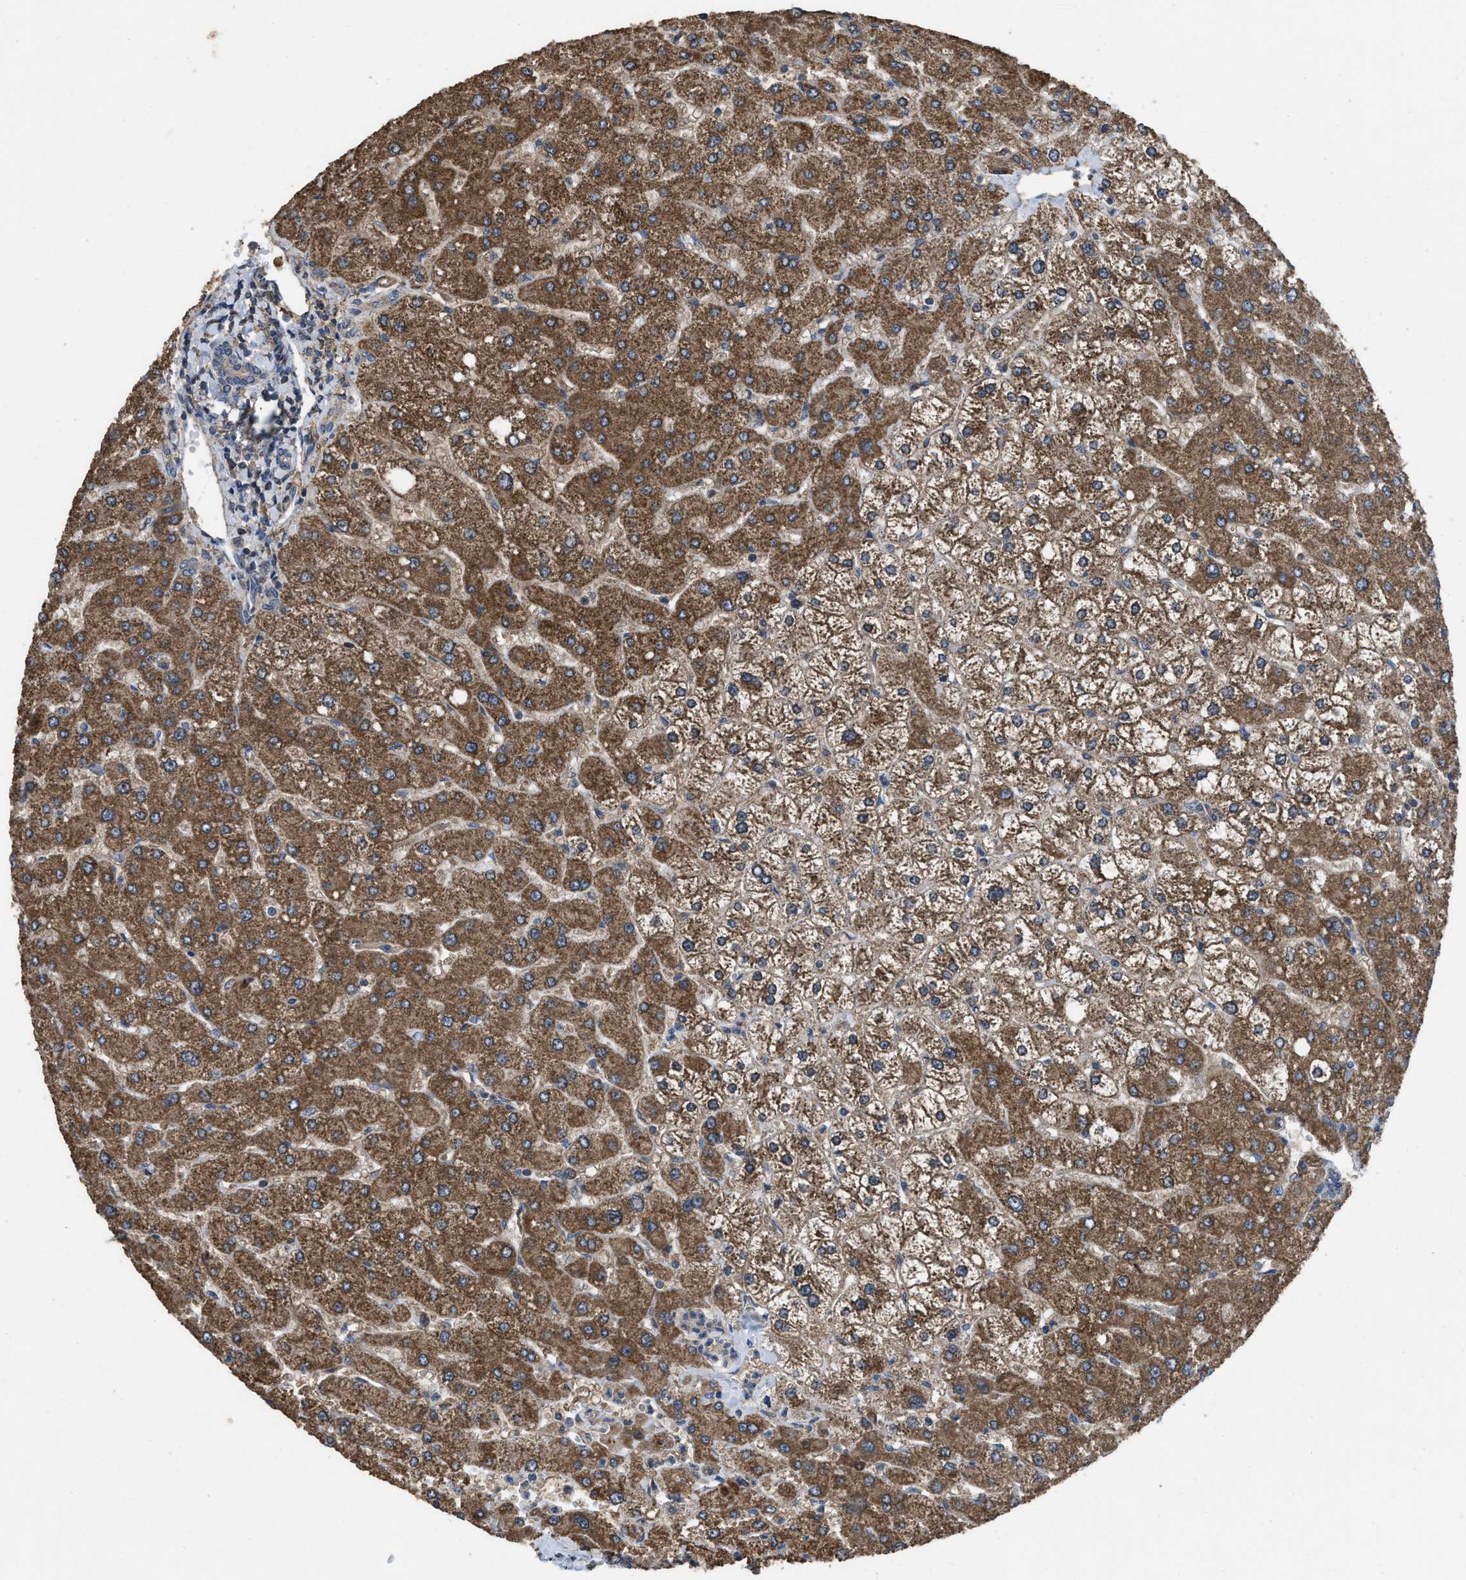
{"staining": {"intensity": "weak", "quantity": "25%-75%", "location": "cytoplasmic/membranous"}, "tissue": "liver", "cell_type": "Cholangiocytes", "image_type": "normal", "snomed": [{"axis": "morphology", "description": "Normal tissue, NOS"}, {"axis": "topography", "description": "Liver"}], "caption": "Cholangiocytes reveal weak cytoplasmic/membranous positivity in approximately 25%-75% of cells in benign liver.", "gene": "ARL6", "patient": {"sex": "male", "age": 55}}